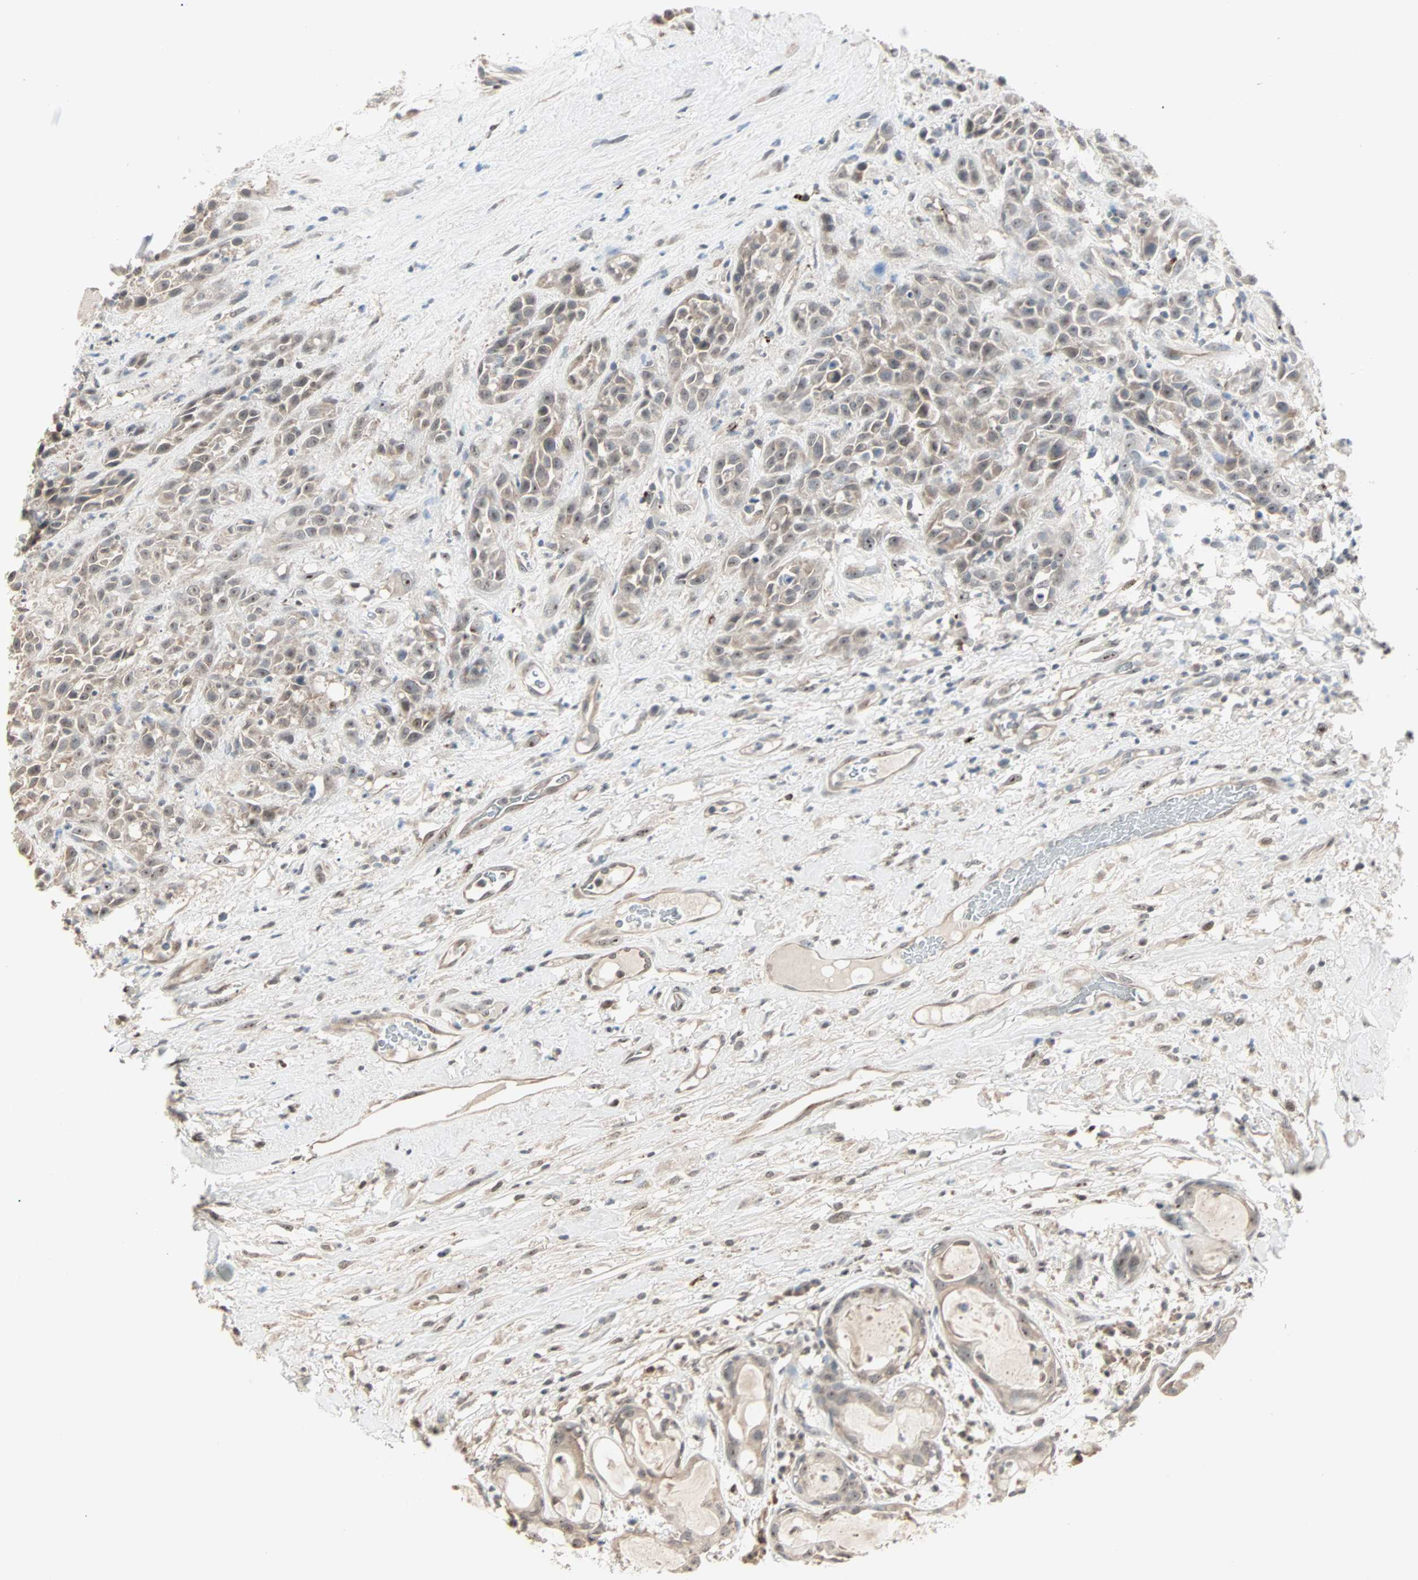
{"staining": {"intensity": "weak", "quantity": ">75%", "location": "cytoplasmic/membranous,nuclear"}, "tissue": "head and neck cancer", "cell_type": "Tumor cells", "image_type": "cancer", "snomed": [{"axis": "morphology", "description": "Normal tissue, NOS"}, {"axis": "morphology", "description": "Squamous cell carcinoma, NOS"}, {"axis": "topography", "description": "Cartilage tissue"}, {"axis": "topography", "description": "Head-Neck"}], "caption": "Protein expression analysis of human head and neck cancer (squamous cell carcinoma) reveals weak cytoplasmic/membranous and nuclear staining in approximately >75% of tumor cells.", "gene": "KDM4A", "patient": {"sex": "male", "age": 62}}